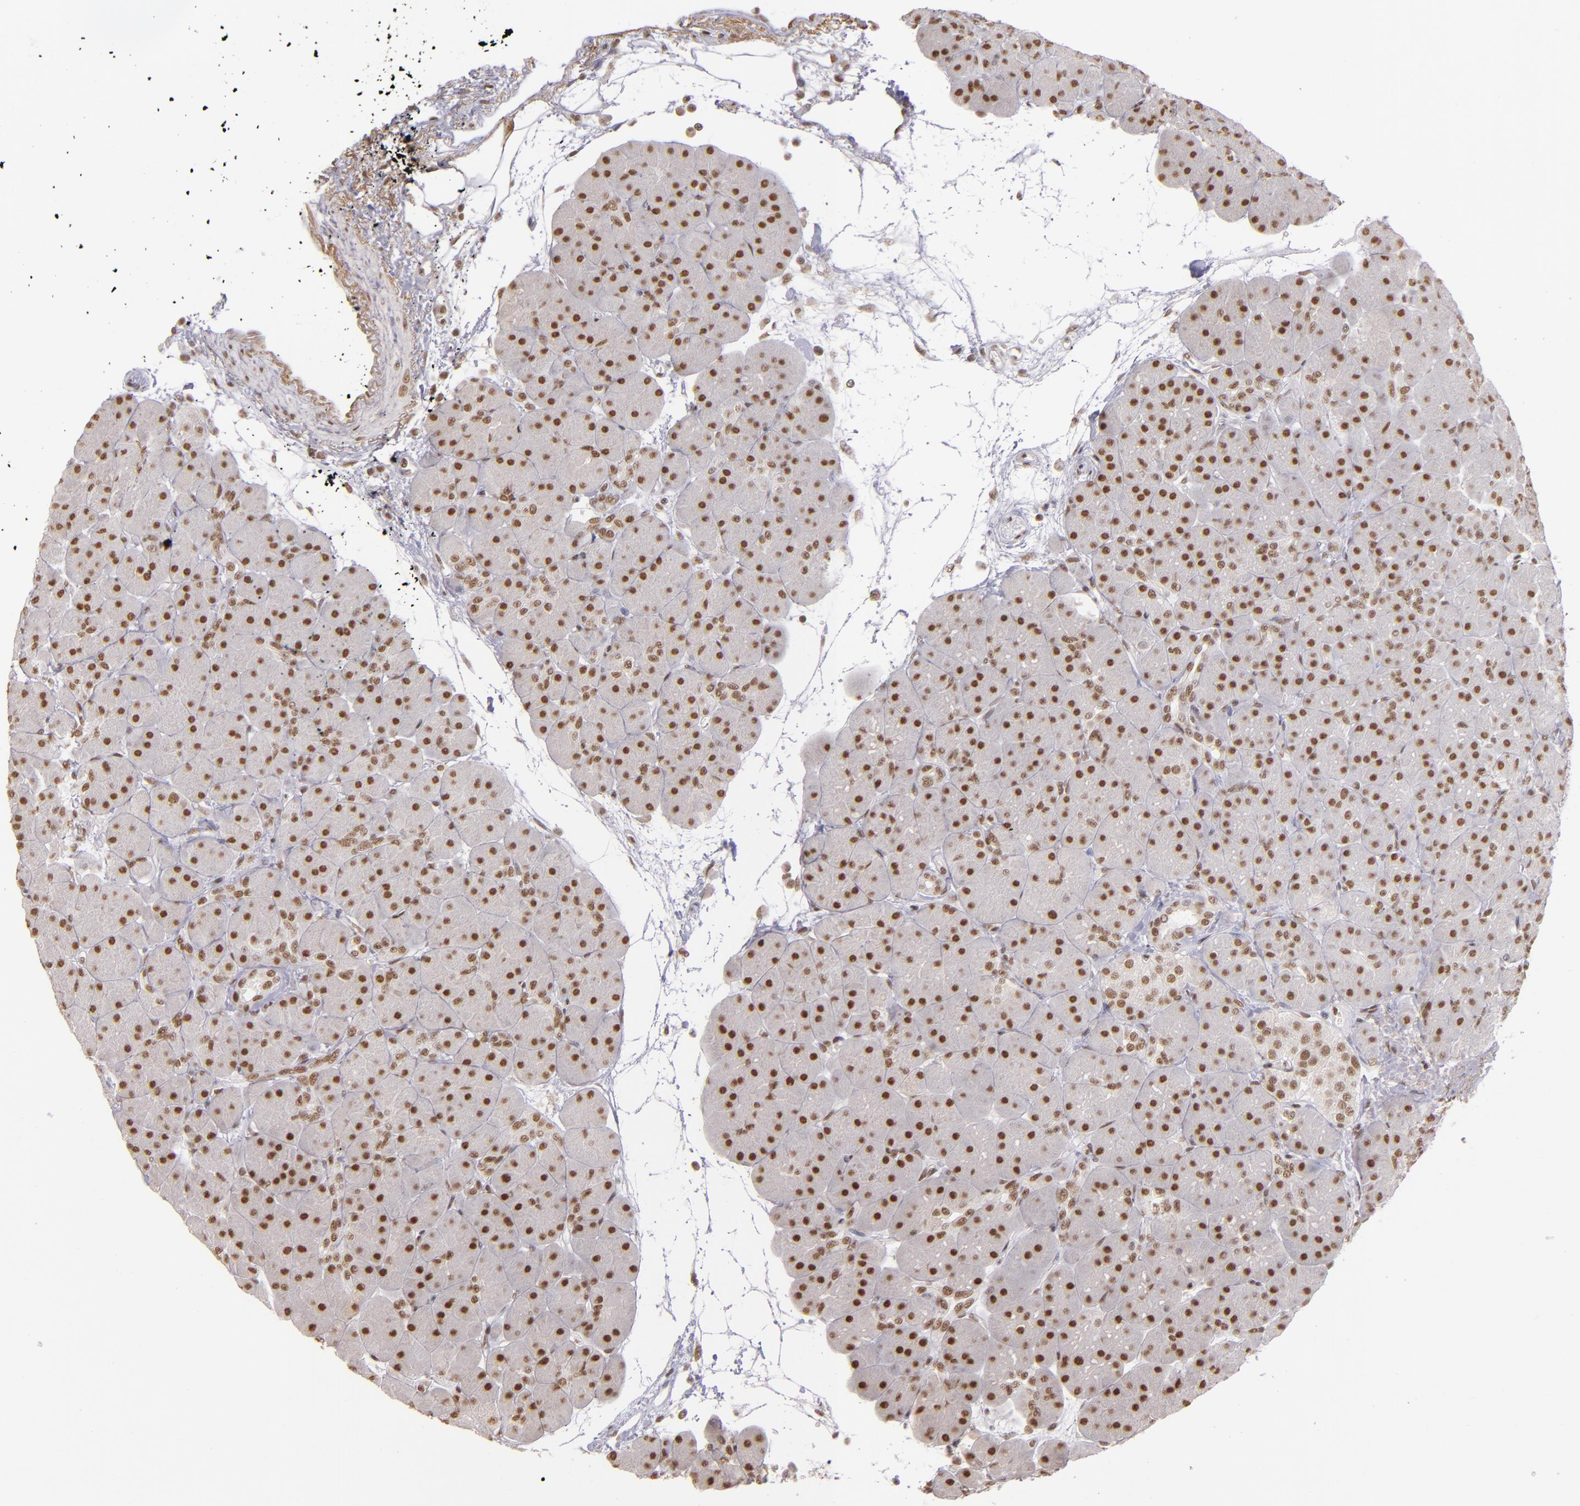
{"staining": {"intensity": "moderate", "quantity": ">75%", "location": "nuclear"}, "tissue": "pancreas", "cell_type": "Exocrine glandular cells", "image_type": "normal", "snomed": [{"axis": "morphology", "description": "Normal tissue, NOS"}, {"axis": "topography", "description": "Pancreas"}], "caption": "Protein positivity by immunohistochemistry demonstrates moderate nuclear expression in approximately >75% of exocrine glandular cells in normal pancreas.", "gene": "ZNF148", "patient": {"sex": "male", "age": 66}}